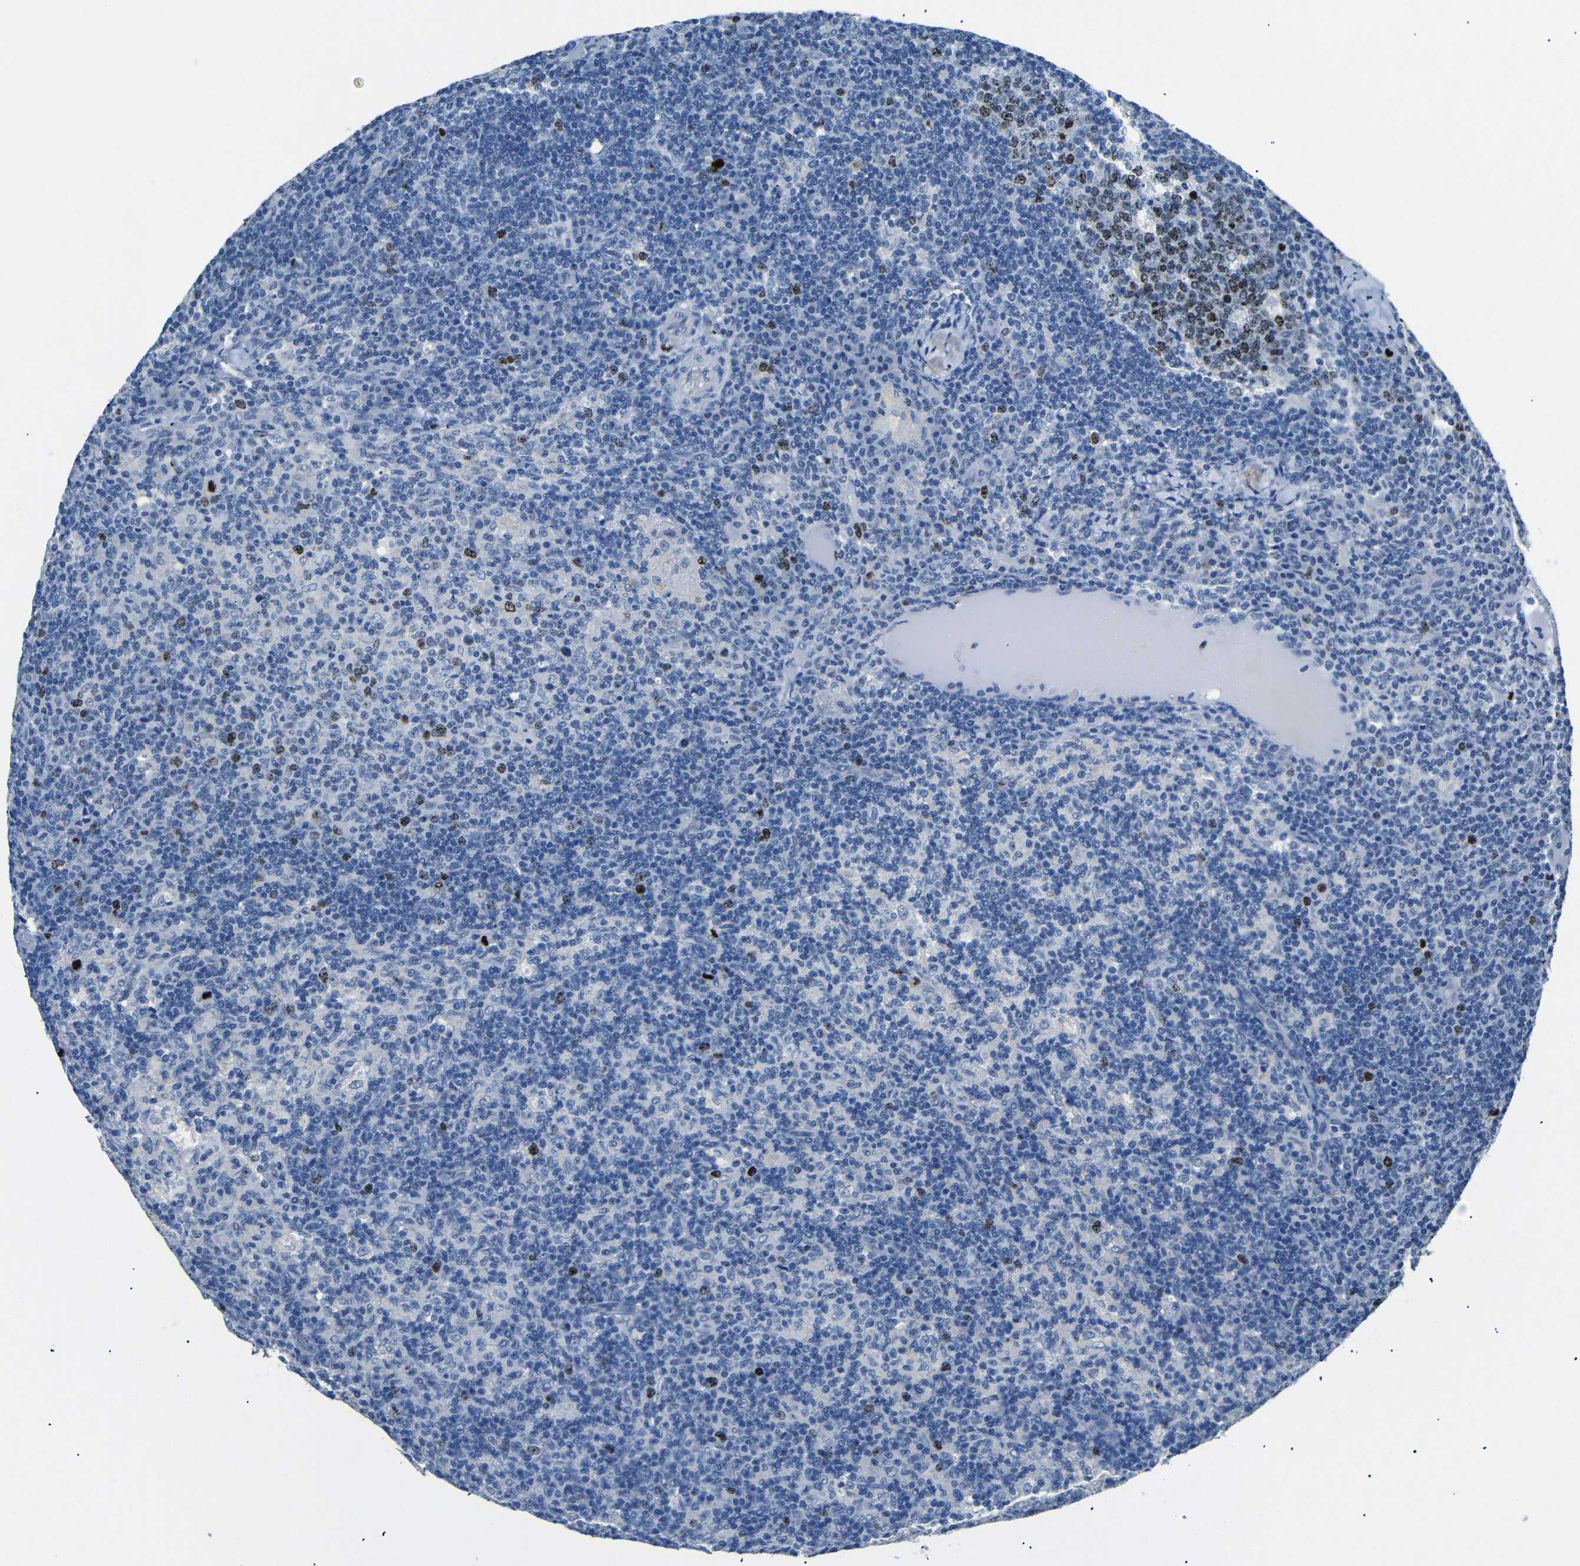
{"staining": {"intensity": "strong", "quantity": "25%-75%", "location": "nuclear"}, "tissue": "lymph node", "cell_type": "Germinal center cells", "image_type": "normal", "snomed": [{"axis": "morphology", "description": "Normal tissue, NOS"}, {"axis": "morphology", "description": "Inflammation, NOS"}, {"axis": "topography", "description": "Lymph node"}], "caption": "Immunohistochemical staining of normal human lymph node exhibits 25%-75% levels of strong nuclear protein positivity in approximately 25%-75% of germinal center cells.", "gene": "INCENP", "patient": {"sex": "male", "age": 55}}